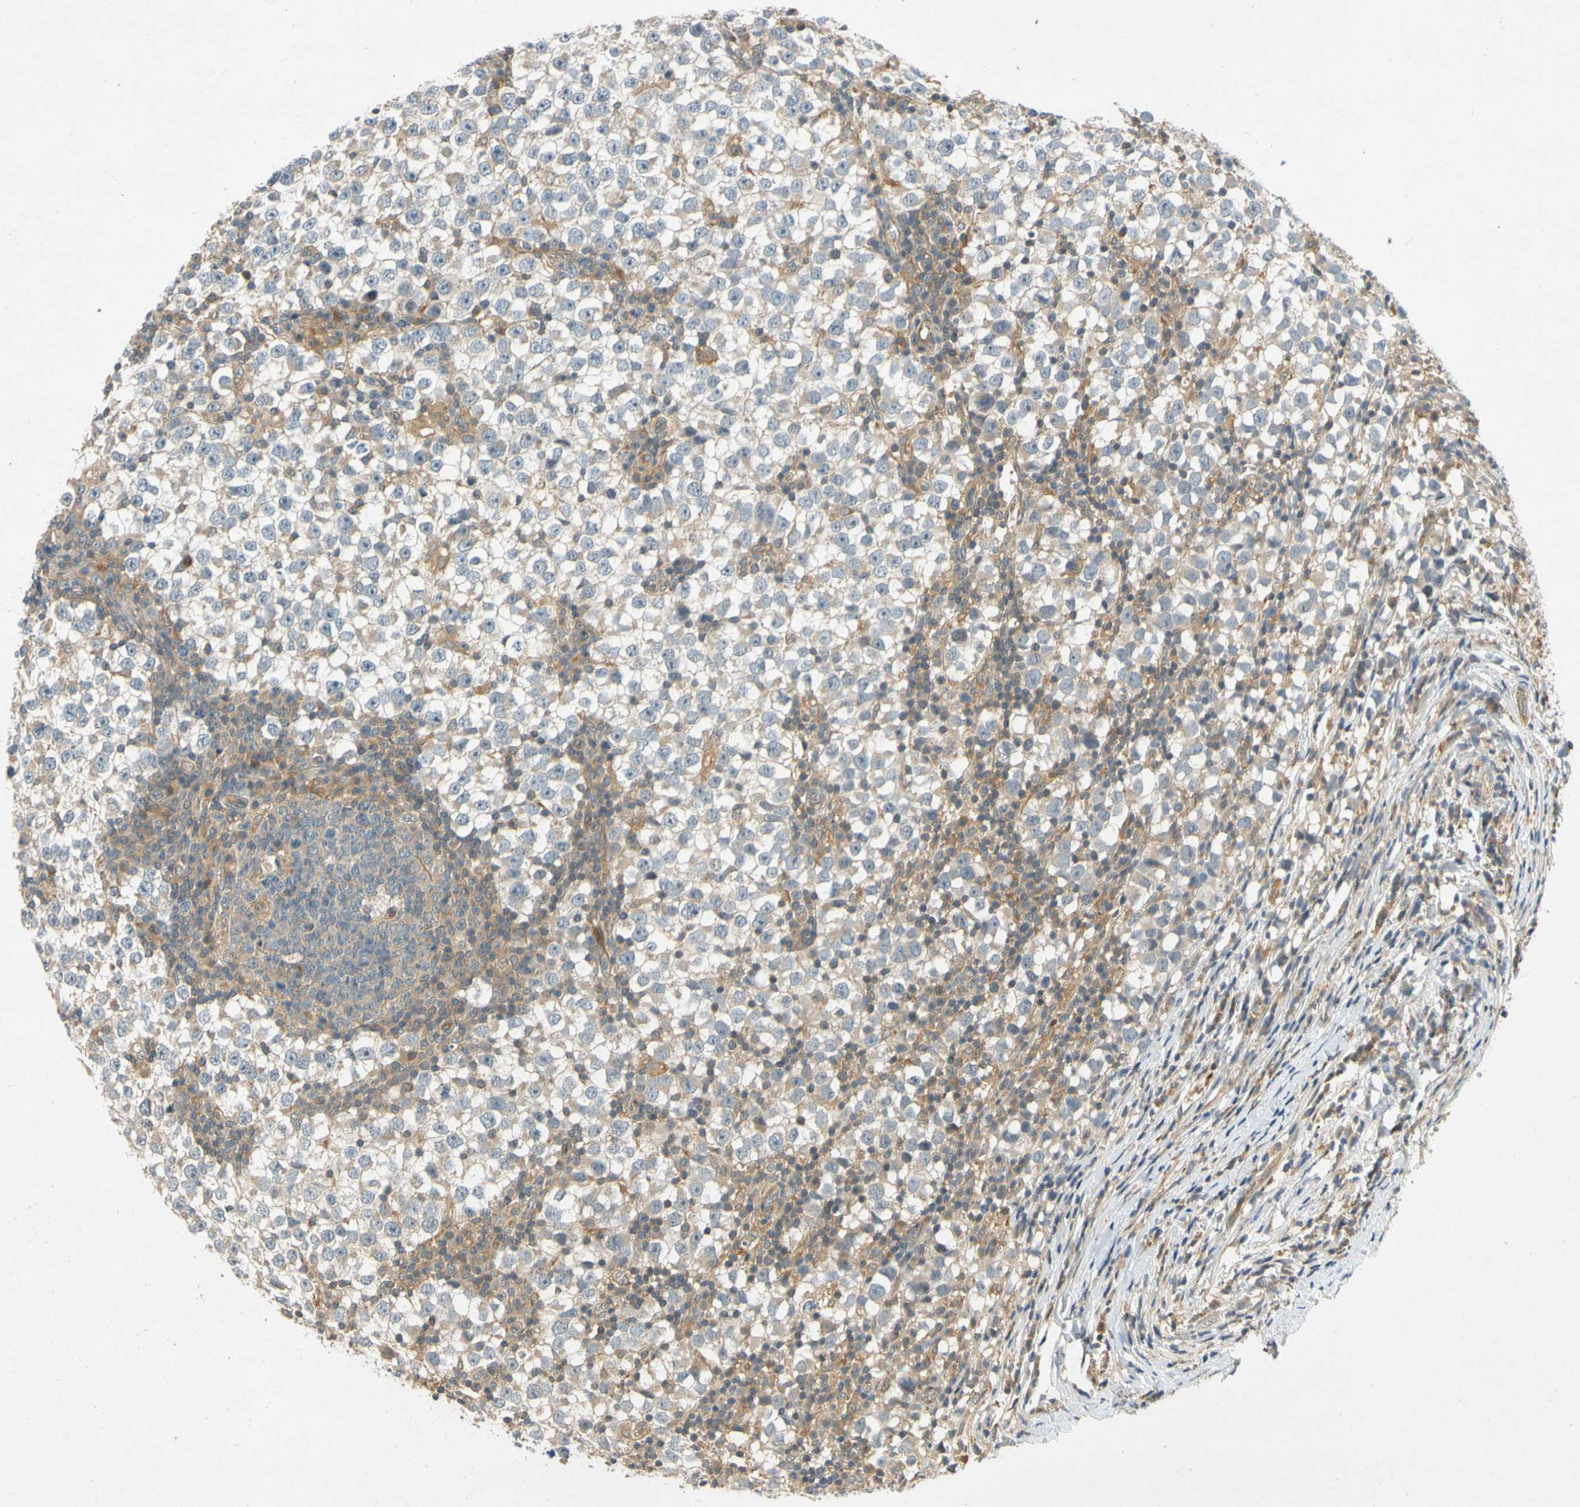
{"staining": {"intensity": "negative", "quantity": "none", "location": "none"}, "tissue": "testis cancer", "cell_type": "Tumor cells", "image_type": "cancer", "snomed": [{"axis": "morphology", "description": "Seminoma, NOS"}, {"axis": "topography", "description": "Testis"}], "caption": "Immunohistochemistry (IHC) micrograph of neoplastic tissue: human testis cancer stained with DAB reveals no significant protein staining in tumor cells. (Brightfield microscopy of DAB immunohistochemistry (IHC) at high magnification).", "gene": "GATD1", "patient": {"sex": "male", "age": 65}}